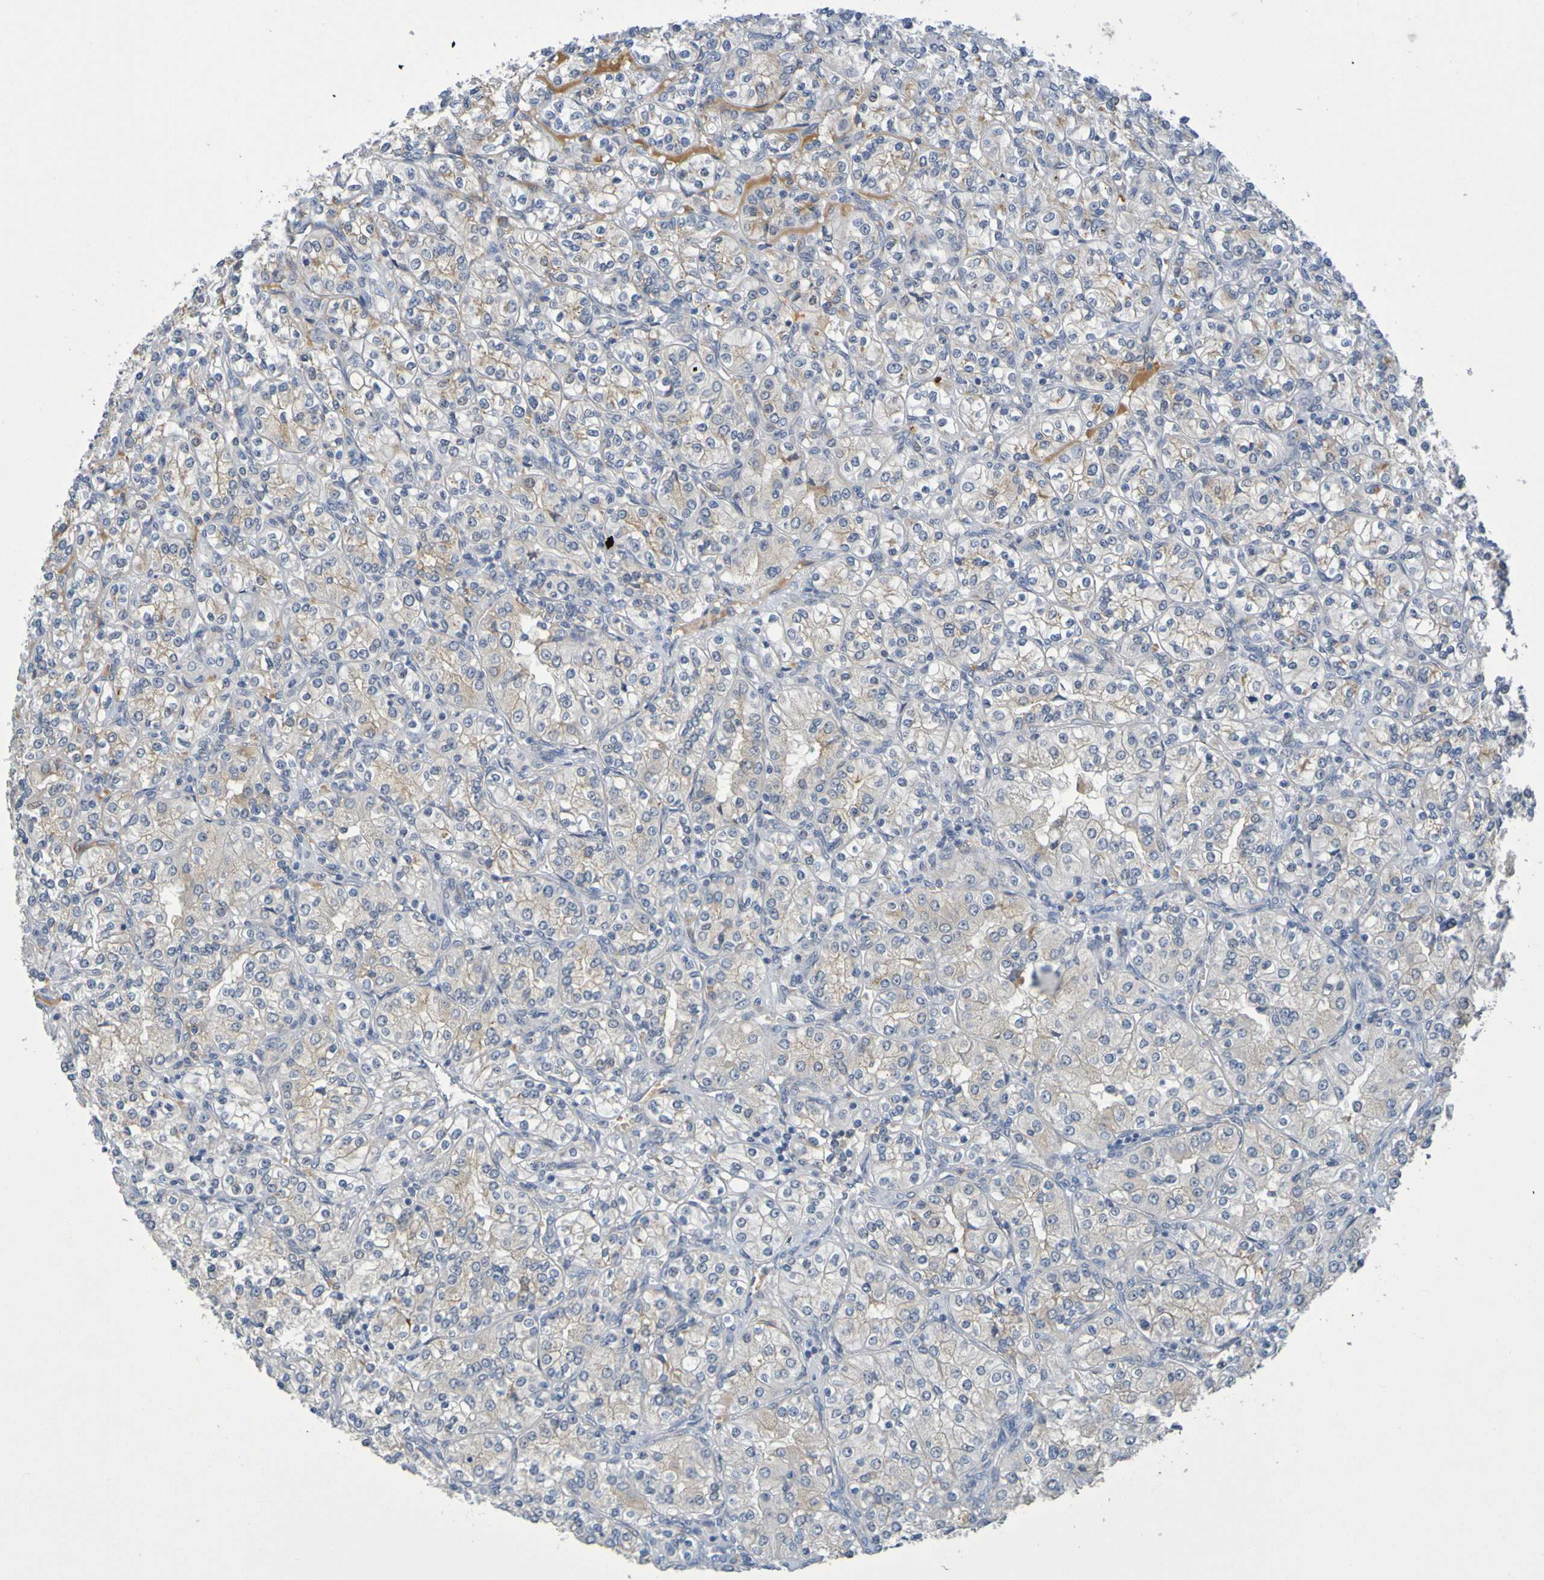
{"staining": {"intensity": "weak", "quantity": ">75%", "location": "cytoplasmic/membranous"}, "tissue": "renal cancer", "cell_type": "Tumor cells", "image_type": "cancer", "snomed": [{"axis": "morphology", "description": "Adenocarcinoma, NOS"}, {"axis": "topography", "description": "Kidney"}], "caption": "This micrograph shows IHC staining of human renal cancer (adenocarcinoma), with low weak cytoplasmic/membranous staining in approximately >75% of tumor cells.", "gene": "IL10", "patient": {"sex": "male", "age": 77}}